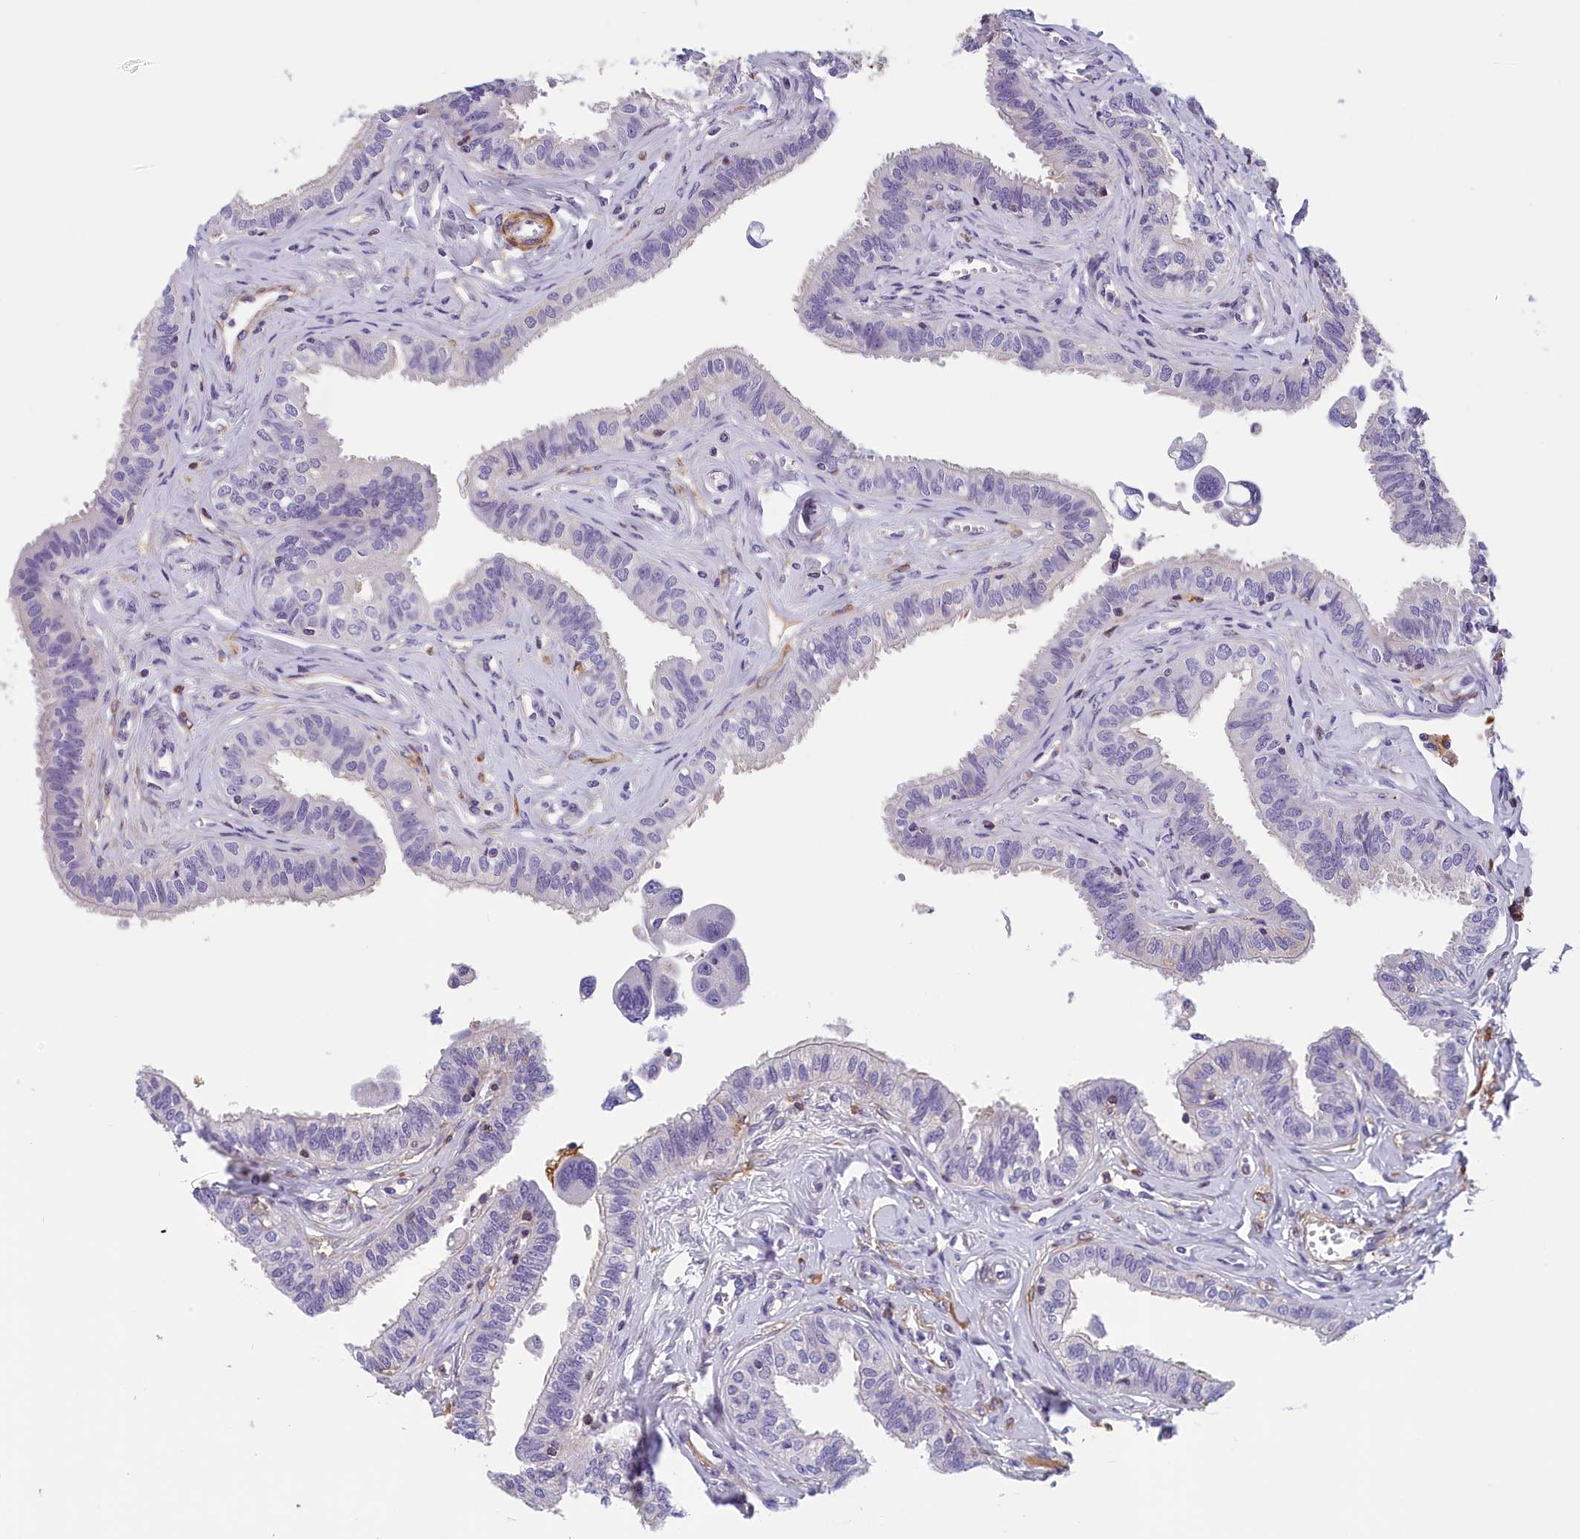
{"staining": {"intensity": "negative", "quantity": "none", "location": "none"}, "tissue": "fallopian tube", "cell_type": "Glandular cells", "image_type": "normal", "snomed": [{"axis": "morphology", "description": "Normal tissue, NOS"}, {"axis": "morphology", "description": "Carcinoma, NOS"}, {"axis": "topography", "description": "Fallopian tube"}, {"axis": "topography", "description": "Ovary"}], "caption": "Glandular cells show no significant protein positivity in benign fallopian tube. (DAB (3,3'-diaminobenzidine) immunohistochemistry (IHC) with hematoxylin counter stain).", "gene": "BCL2L13", "patient": {"sex": "female", "age": 59}}